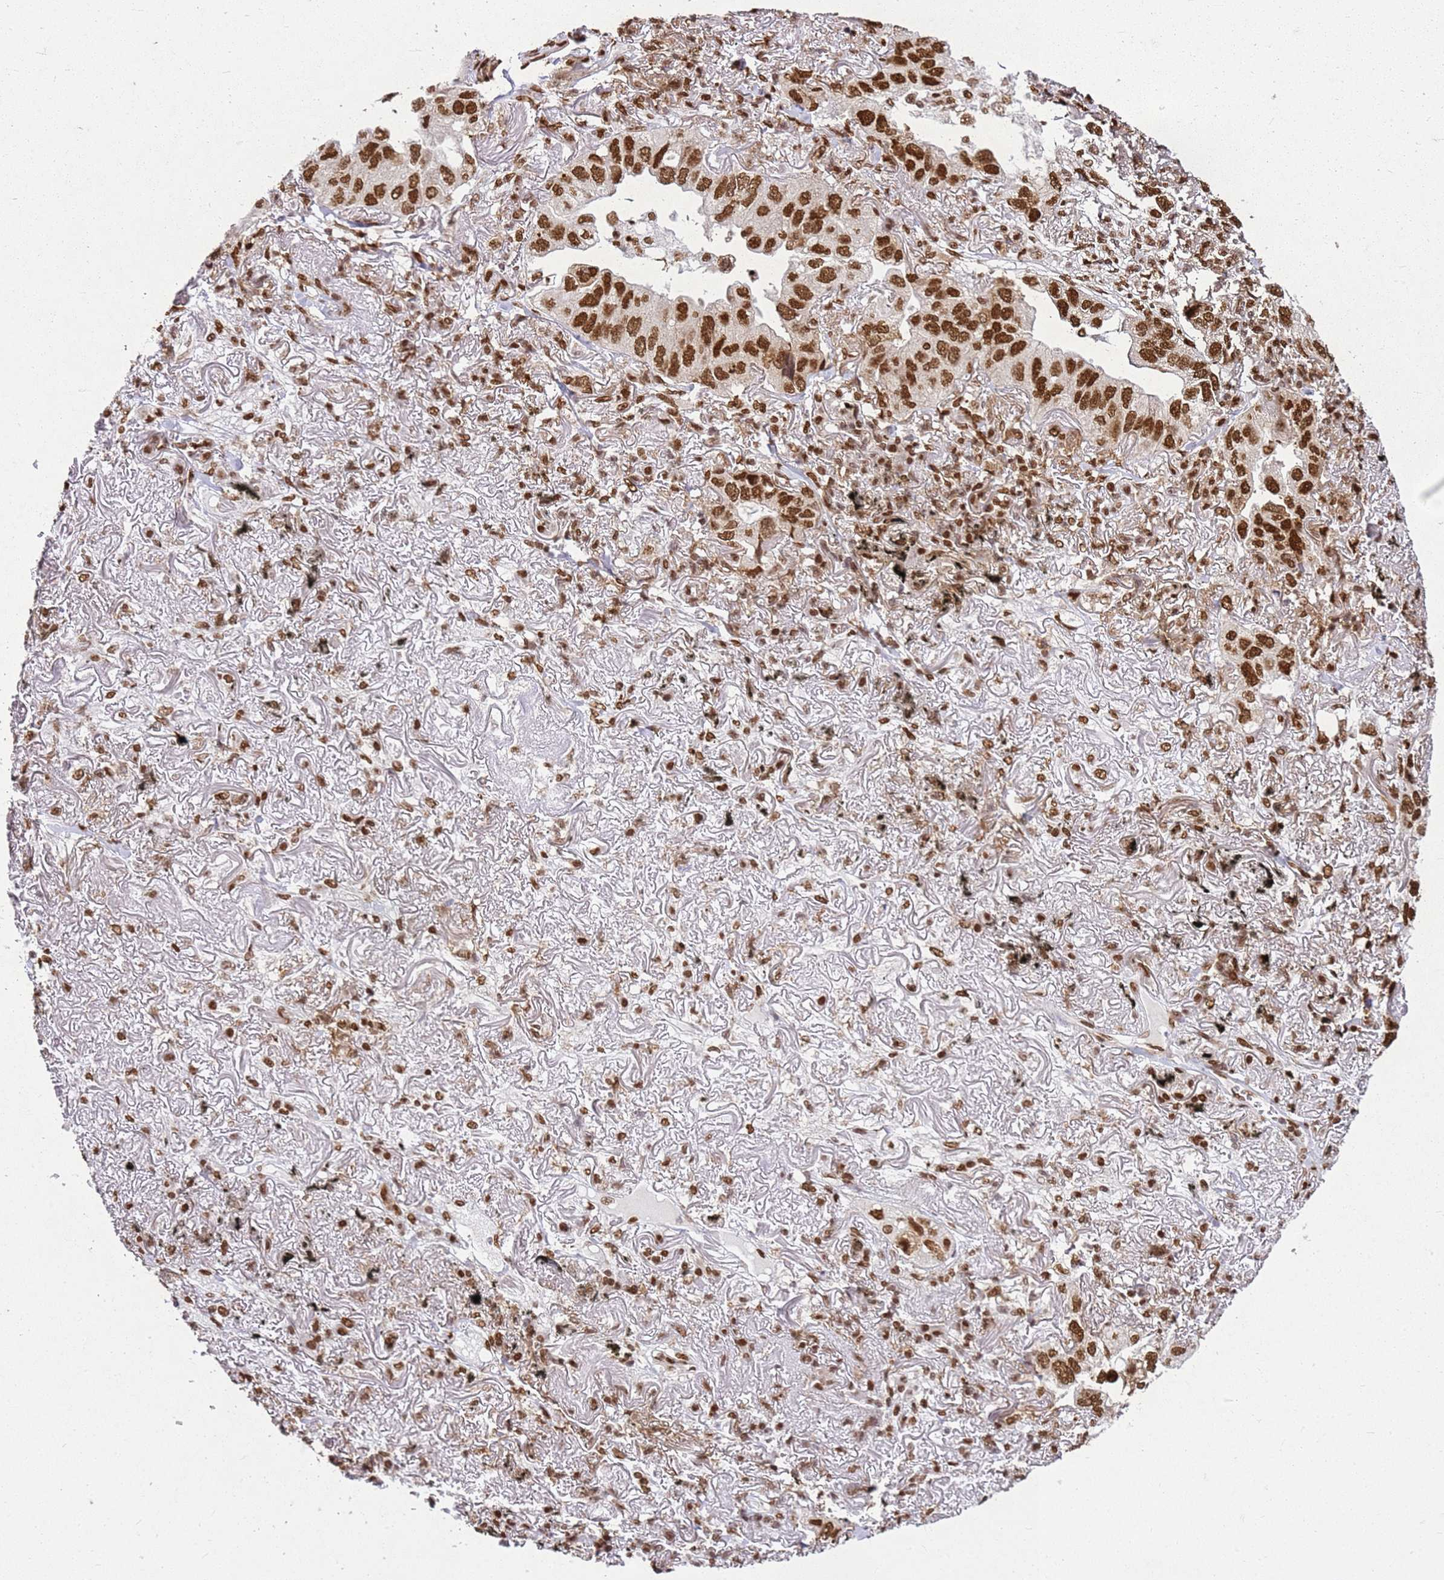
{"staining": {"intensity": "strong", "quantity": ">75%", "location": "nuclear"}, "tissue": "lung cancer", "cell_type": "Tumor cells", "image_type": "cancer", "snomed": [{"axis": "morphology", "description": "Adenocarcinoma, NOS"}, {"axis": "topography", "description": "Lung"}], "caption": "Strong nuclear expression is present in about >75% of tumor cells in lung adenocarcinoma.", "gene": "APEX1", "patient": {"sex": "male", "age": 65}}